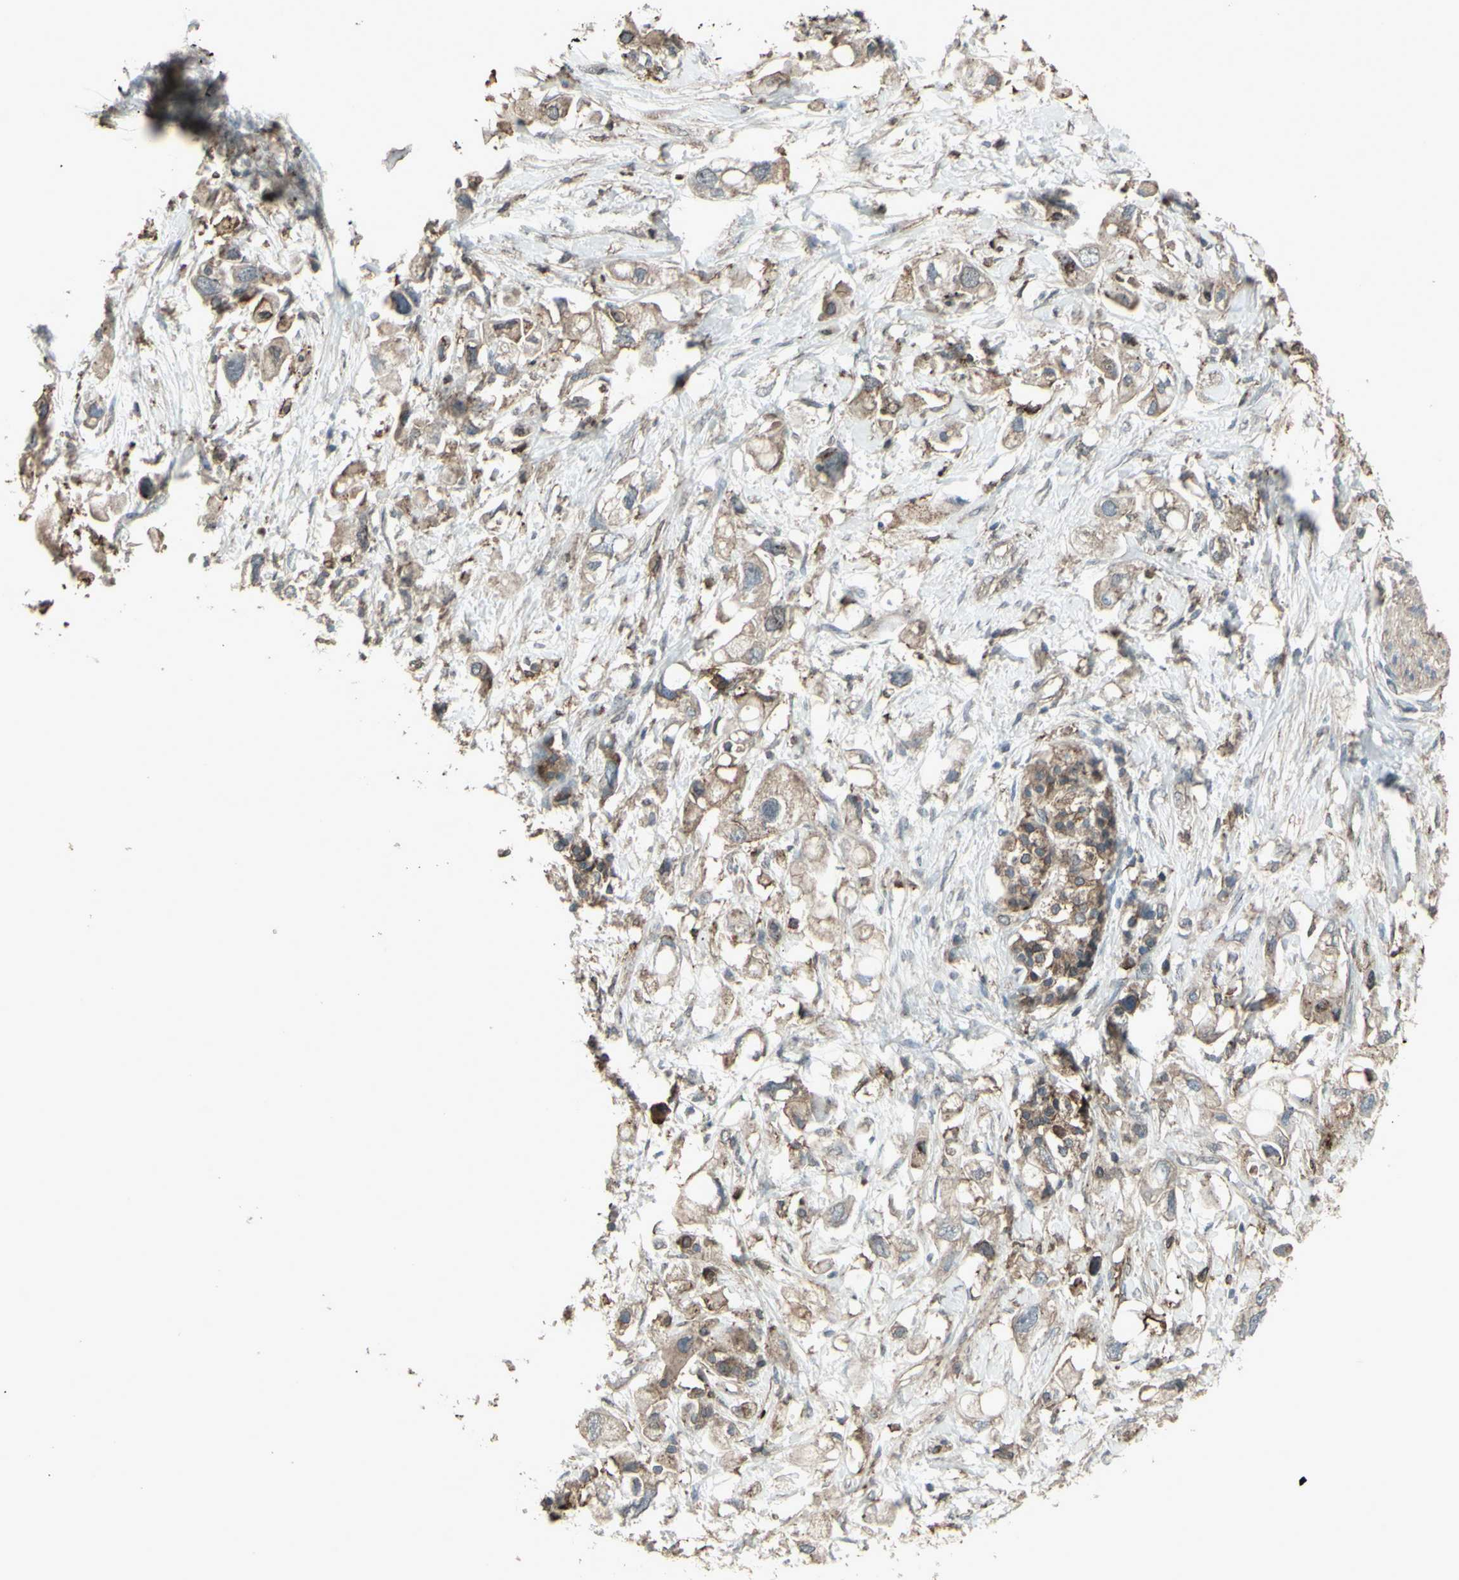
{"staining": {"intensity": "weak", "quantity": ">75%", "location": "cytoplasmic/membranous"}, "tissue": "pancreatic cancer", "cell_type": "Tumor cells", "image_type": "cancer", "snomed": [{"axis": "morphology", "description": "Adenocarcinoma, NOS"}, {"axis": "topography", "description": "Pancreas"}], "caption": "Pancreatic cancer (adenocarcinoma) tissue demonstrates weak cytoplasmic/membranous expression in approximately >75% of tumor cells, visualized by immunohistochemistry. (Stains: DAB (3,3'-diaminobenzidine) in brown, nuclei in blue, Microscopy: brightfield microscopy at high magnification).", "gene": "SMO", "patient": {"sex": "female", "age": 56}}